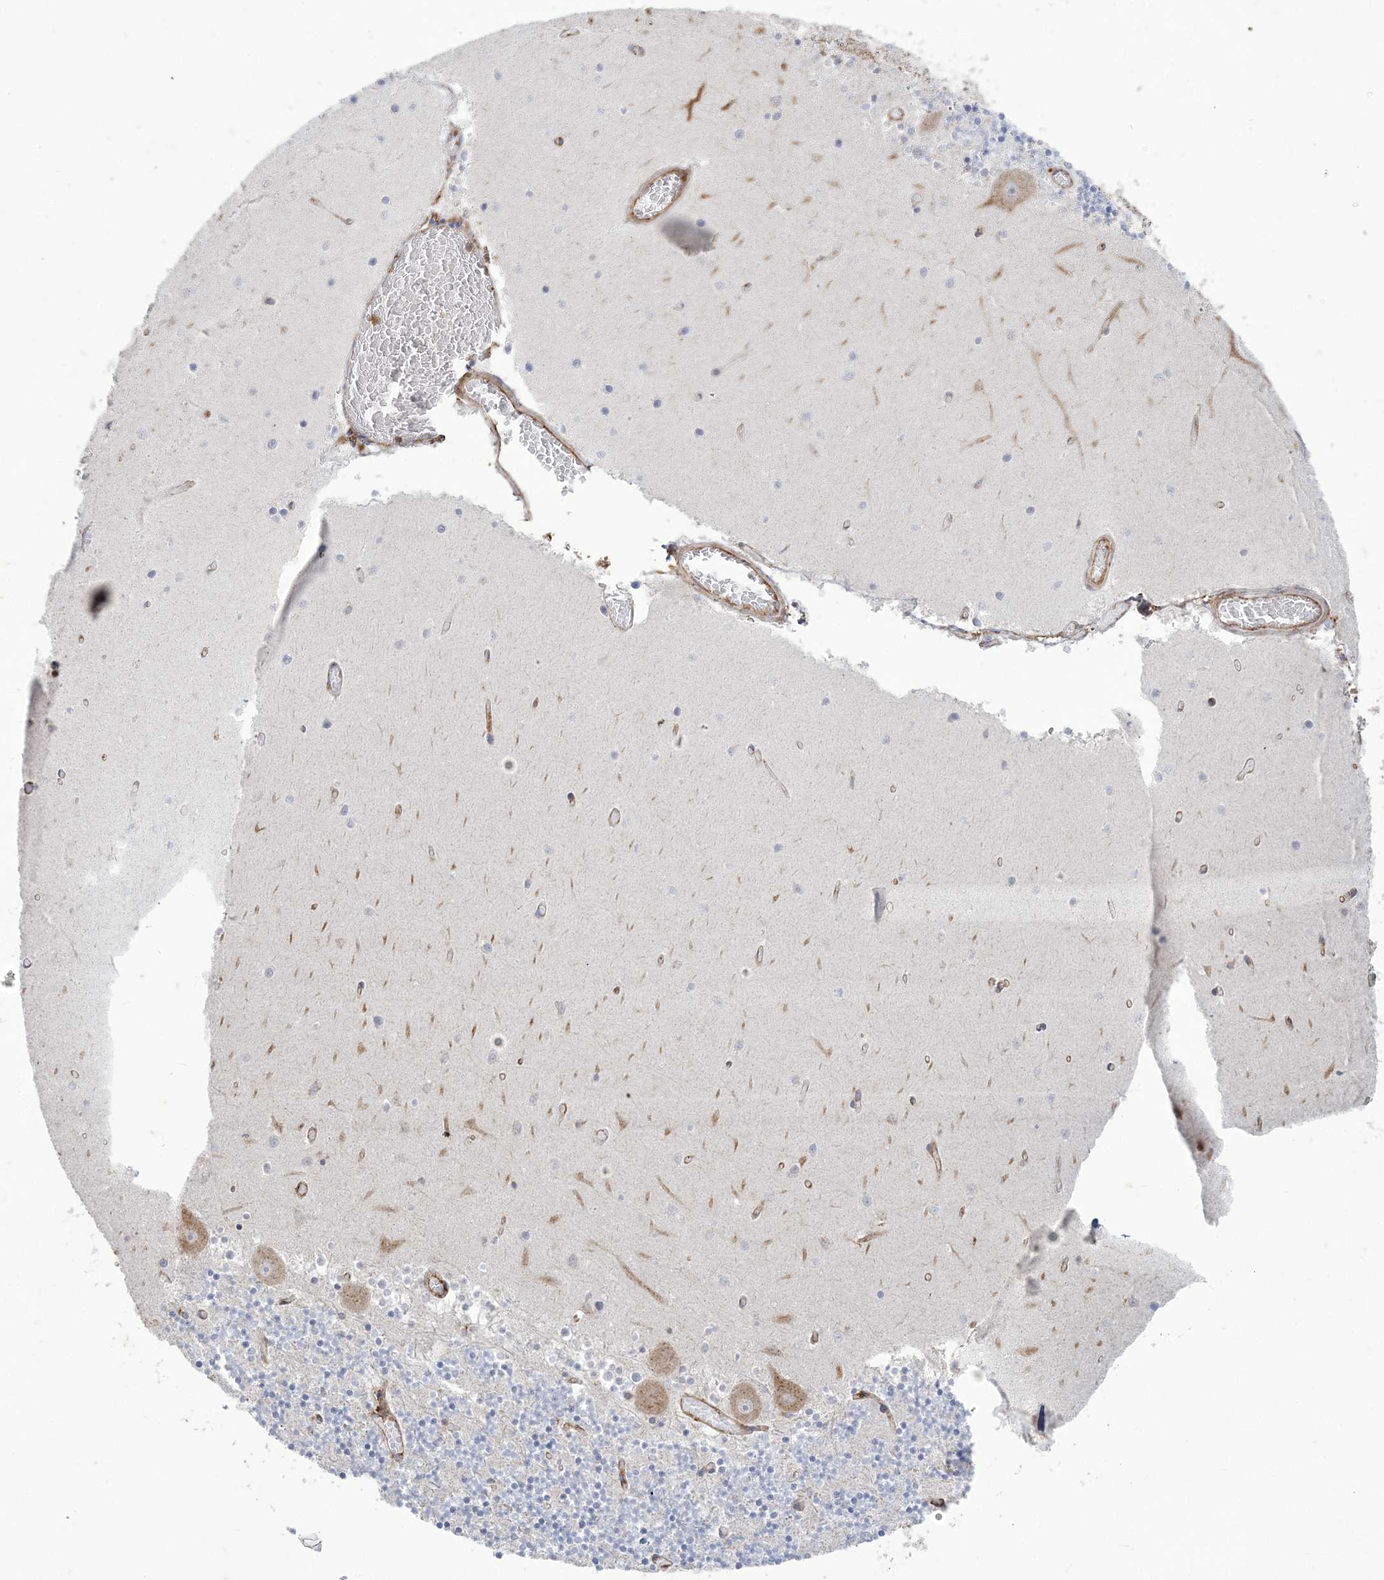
{"staining": {"intensity": "negative", "quantity": "none", "location": "none"}, "tissue": "cerebellum", "cell_type": "Cells in granular layer", "image_type": "normal", "snomed": [{"axis": "morphology", "description": "Normal tissue, NOS"}, {"axis": "topography", "description": "Cerebellum"}], "caption": "Immunohistochemical staining of benign cerebellum reveals no significant expression in cells in granular layer. Brightfield microscopy of immunohistochemistry (IHC) stained with DAB (brown) and hematoxylin (blue), captured at high magnification.", "gene": "DERL3", "patient": {"sex": "female", "age": 28}}